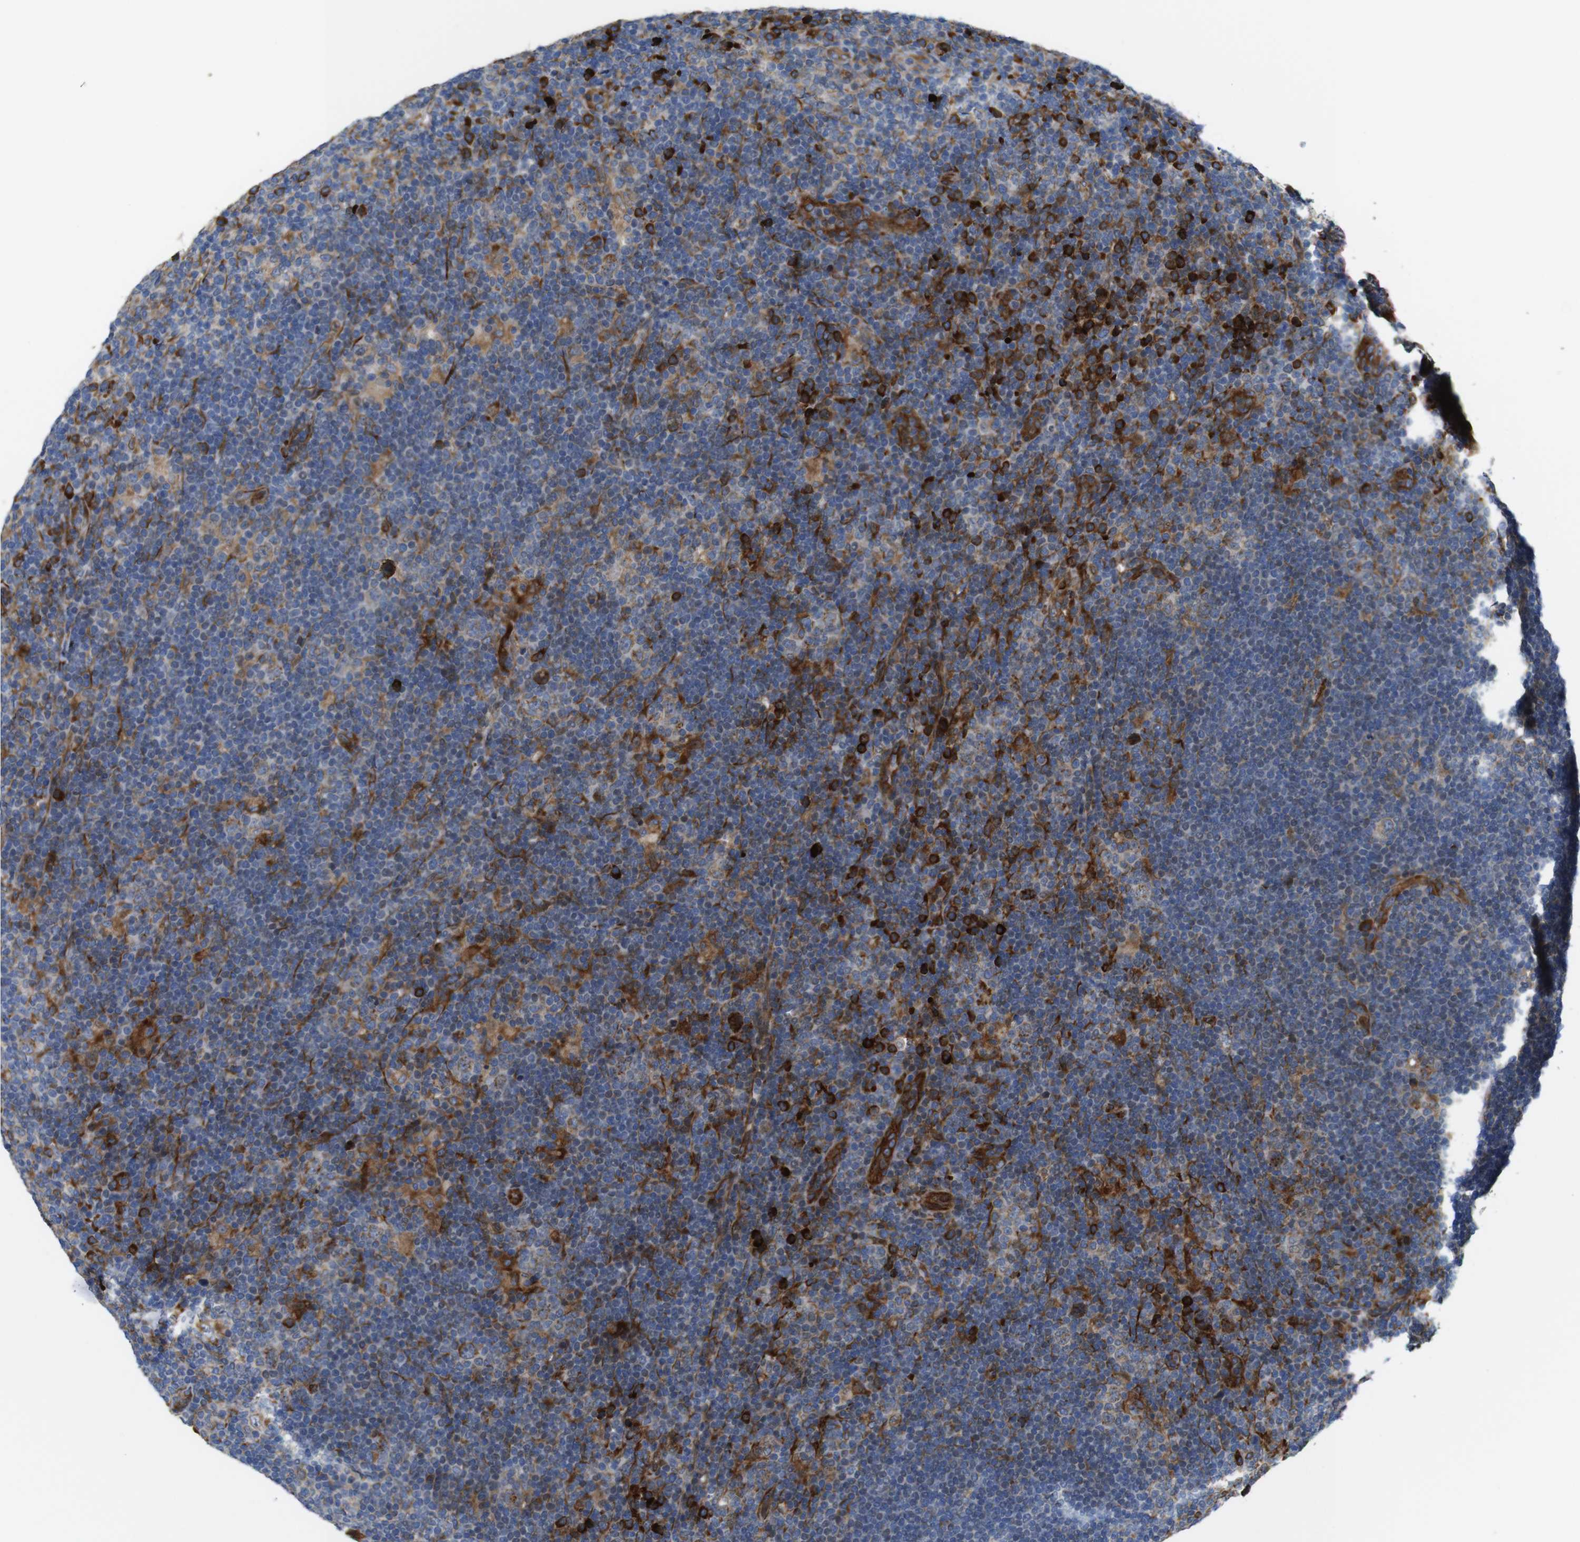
{"staining": {"intensity": "moderate", "quantity": ">75%", "location": "cytoplasmic/membranous"}, "tissue": "lymphoma", "cell_type": "Tumor cells", "image_type": "cancer", "snomed": [{"axis": "morphology", "description": "Hodgkin's disease, NOS"}, {"axis": "topography", "description": "Lymph node"}], "caption": "High-magnification brightfield microscopy of lymphoma stained with DAB (brown) and counterstained with hematoxylin (blue). tumor cells exhibit moderate cytoplasmic/membranous staining is appreciated in approximately>75% of cells.", "gene": "UBE2G2", "patient": {"sex": "female", "age": 57}}